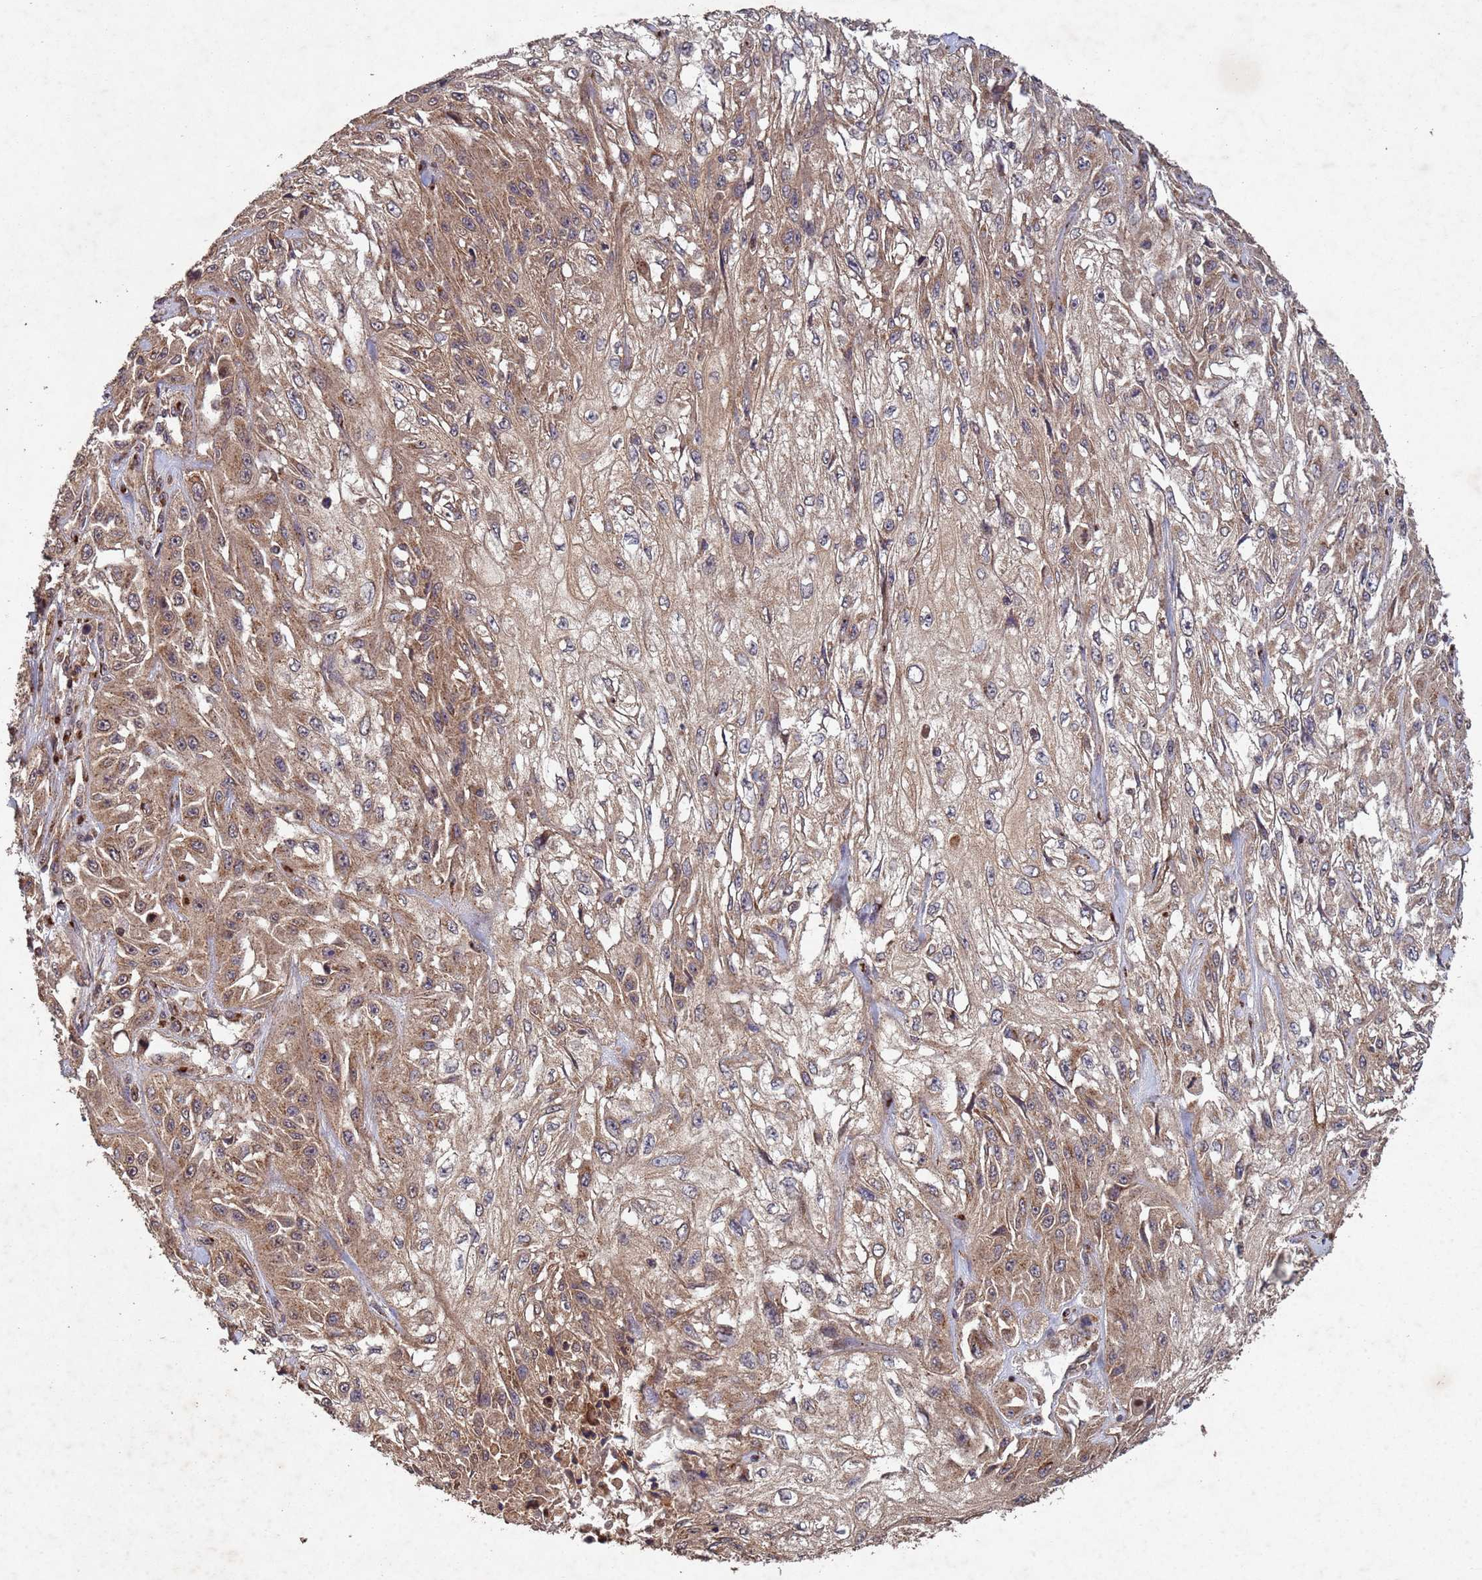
{"staining": {"intensity": "moderate", "quantity": "25%-75%", "location": "cytoplasmic/membranous"}, "tissue": "skin cancer", "cell_type": "Tumor cells", "image_type": "cancer", "snomed": [{"axis": "morphology", "description": "Squamous cell carcinoma, NOS"}, {"axis": "morphology", "description": "Squamous cell carcinoma, metastatic, NOS"}, {"axis": "topography", "description": "Skin"}, {"axis": "topography", "description": "Lymph node"}], "caption": "Skin metastatic squamous cell carcinoma stained with DAB immunohistochemistry (IHC) shows medium levels of moderate cytoplasmic/membranous positivity in approximately 25%-75% of tumor cells.", "gene": "FASTKD1", "patient": {"sex": "male", "age": 75}}